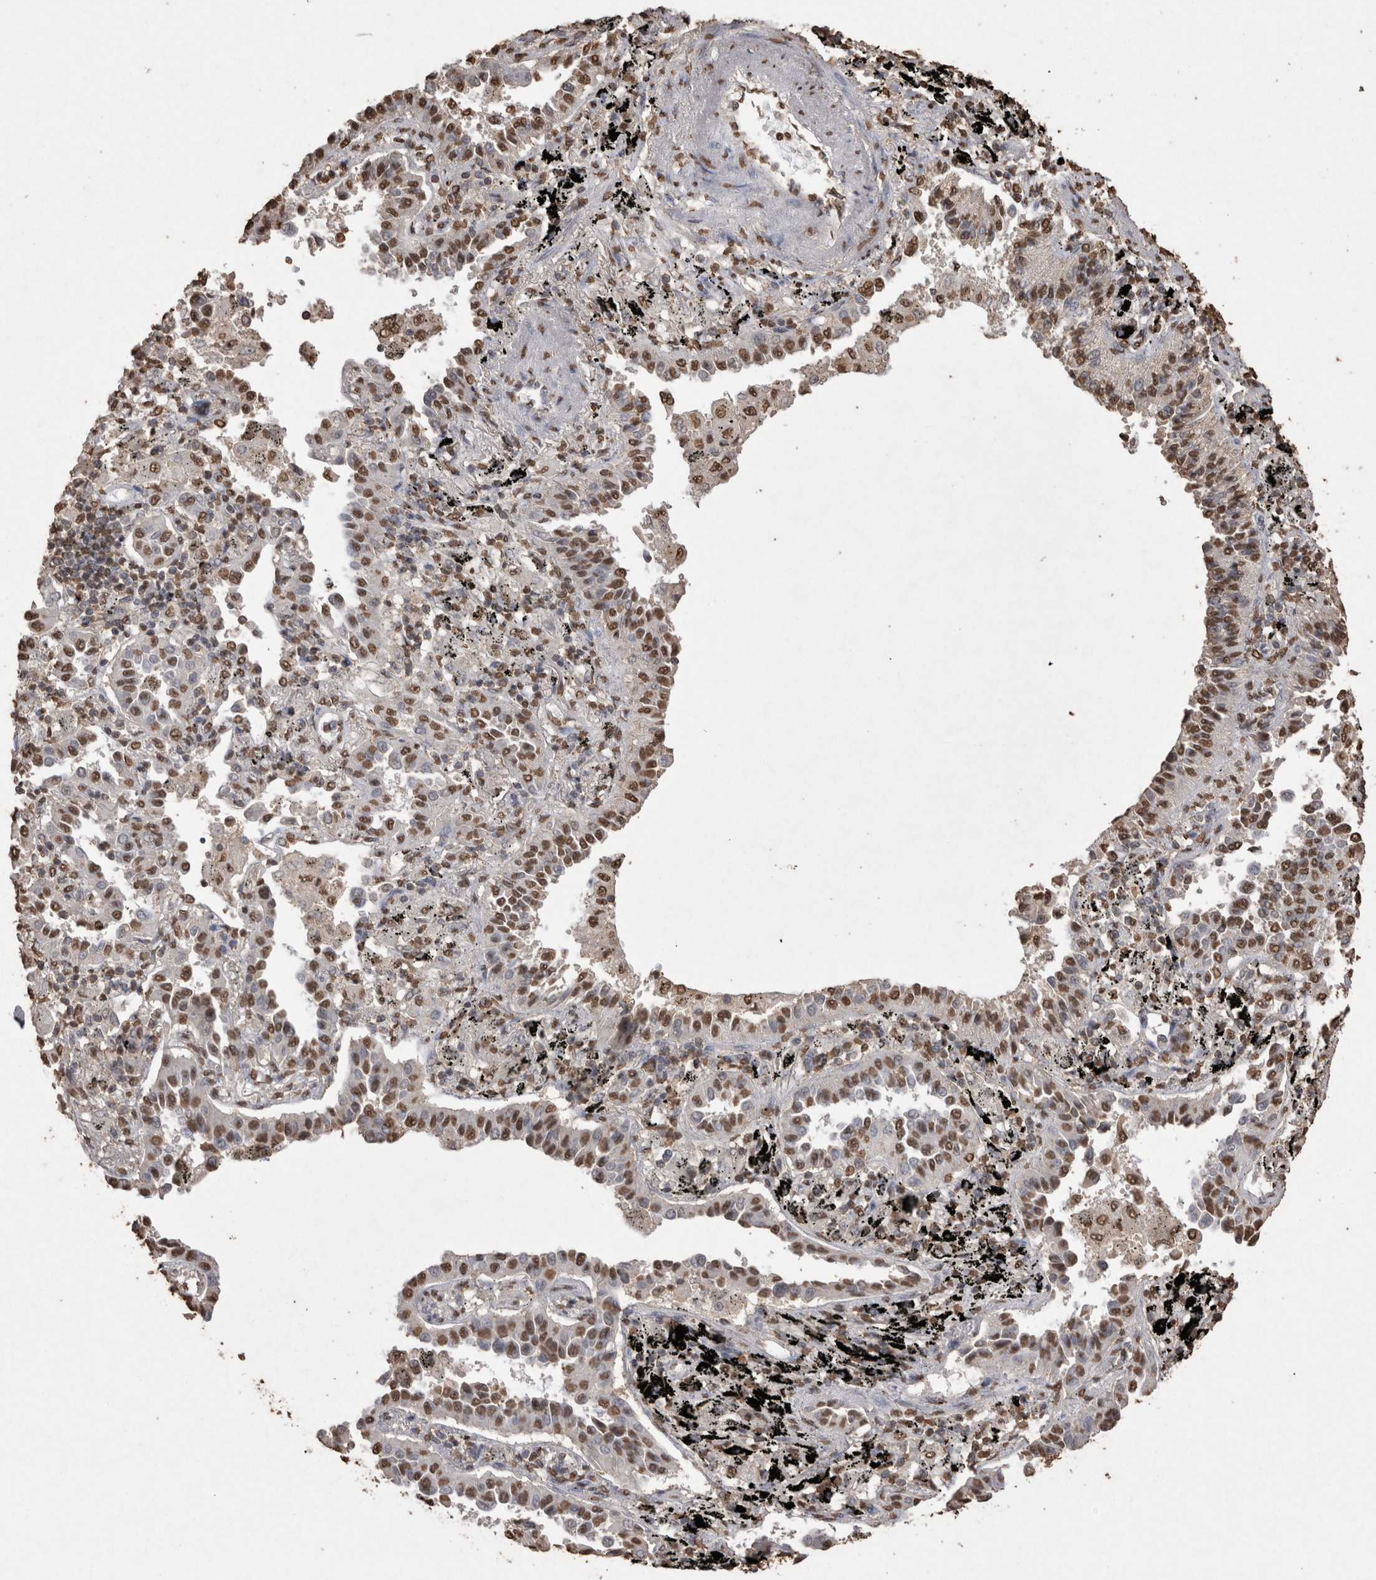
{"staining": {"intensity": "moderate", "quantity": ">75%", "location": "nuclear"}, "tissue": "lung cancer", "cell_type": "Tumor cells", "image_type": "cancer", "snomed": [{"axis": "morphology", "description": "Normal tissue, NOS"}, {"axis": "morphology", "description": "Adenocarcinoma, NOS"}, {"axis": "topography", "description": "Lung"}], "caption": "Lung cancer stained with immunohistochemistry reveals moderate nuclear staining in approximately >75% of tumor cells.", "gene": "POU5F1", "patient": {"sex": "male", "age": 59}}